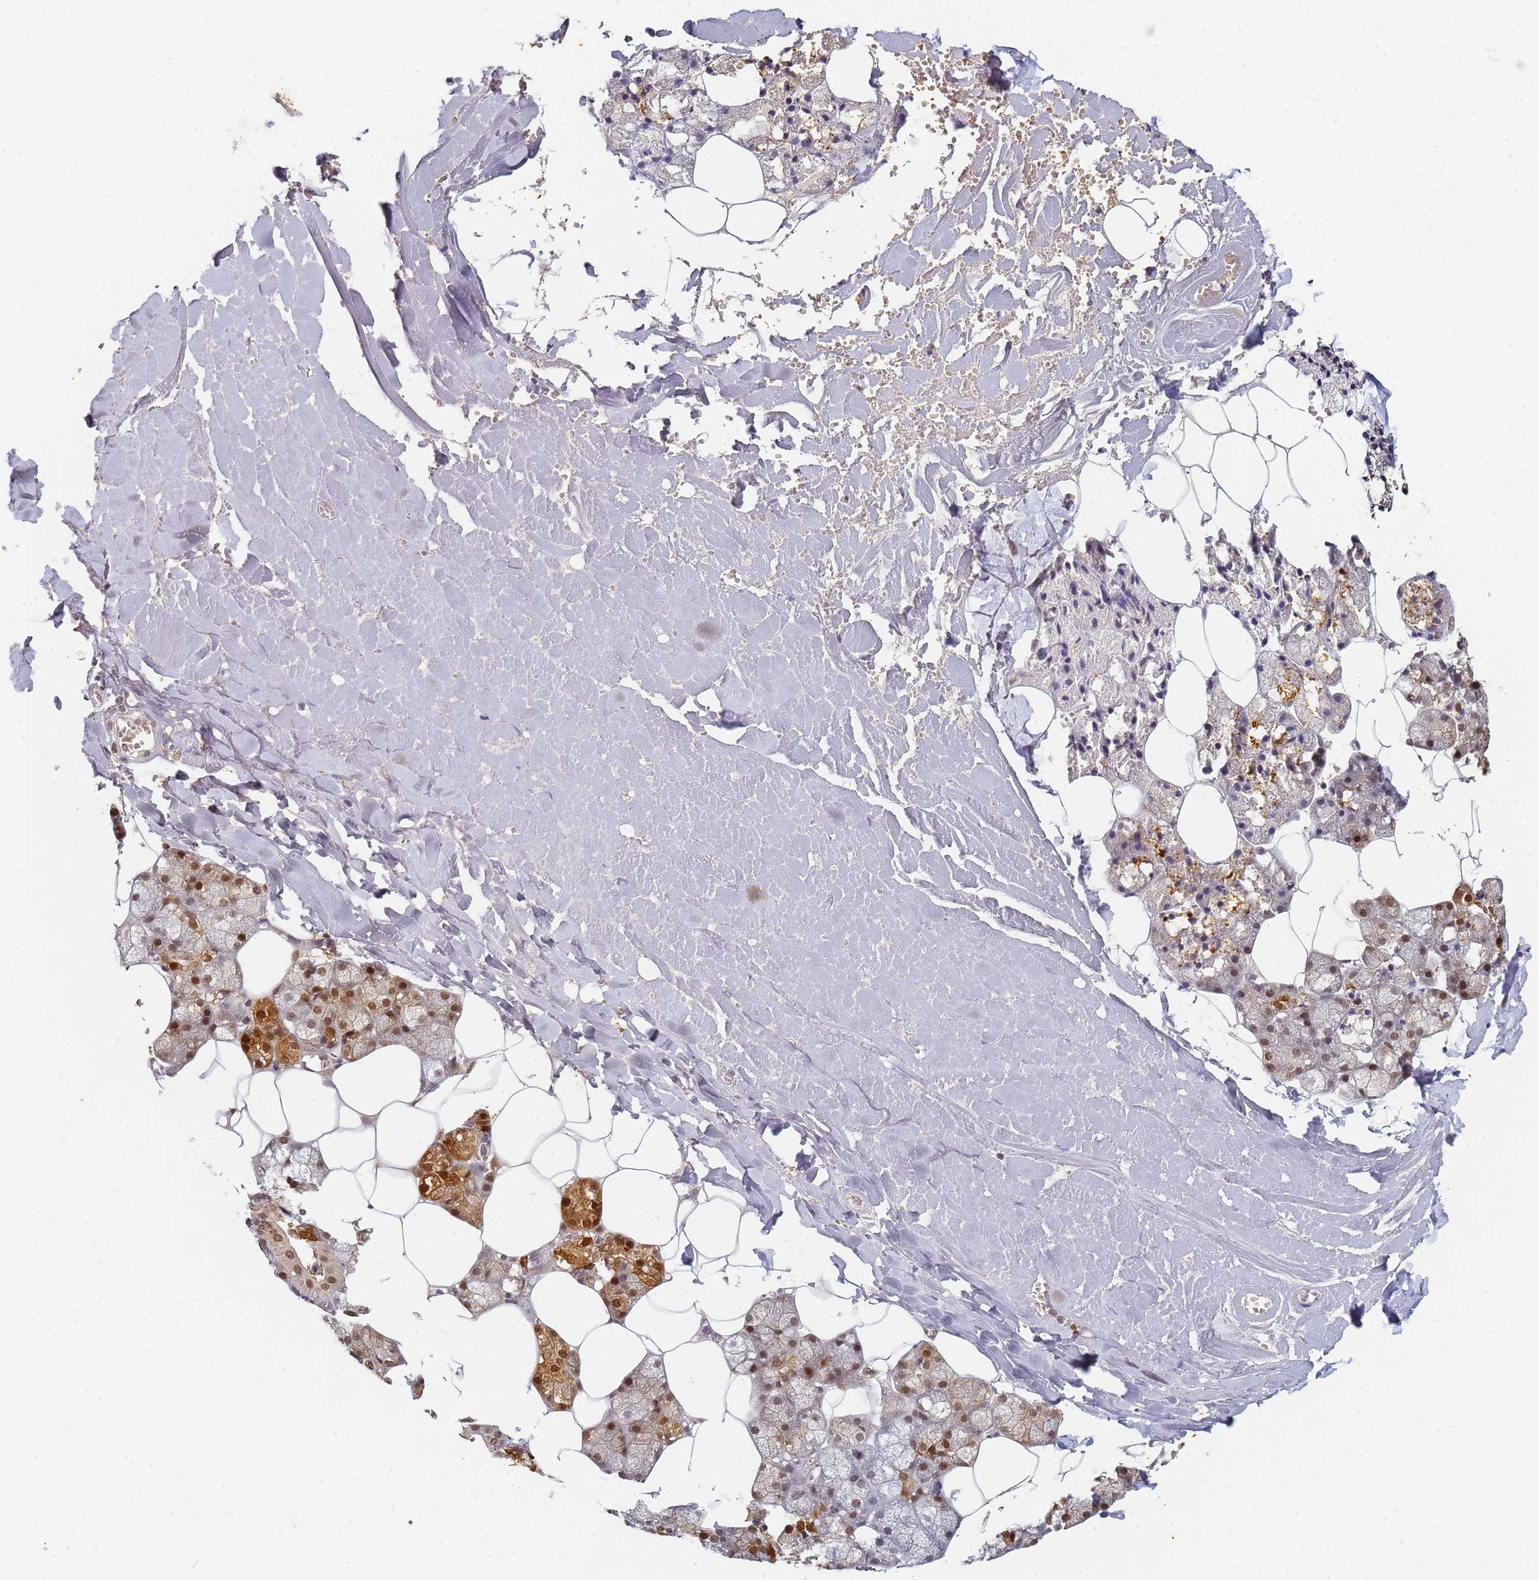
{"staining": {"intensity": "strong", "quantity": "25%-75%", "location": "cytoplasmic/membranous,nuclear"}, "tissue": "salivary gland", "cell_type": "Glandular cells", "image_type": "normal", "snomed": [{"axis": "morphology", "description": "Normal tissue, NOS"}, {"axis": "topography", "description": "Salivary gland"}], "caption": "A high amount of strong cytoplasmic/membranous,nuclear staining is appreciated in approximately 25%-75% of glandular cells in benign salivary gland.", "gene": "HMCES", "patient": {"sex": "male", "age": 62}}